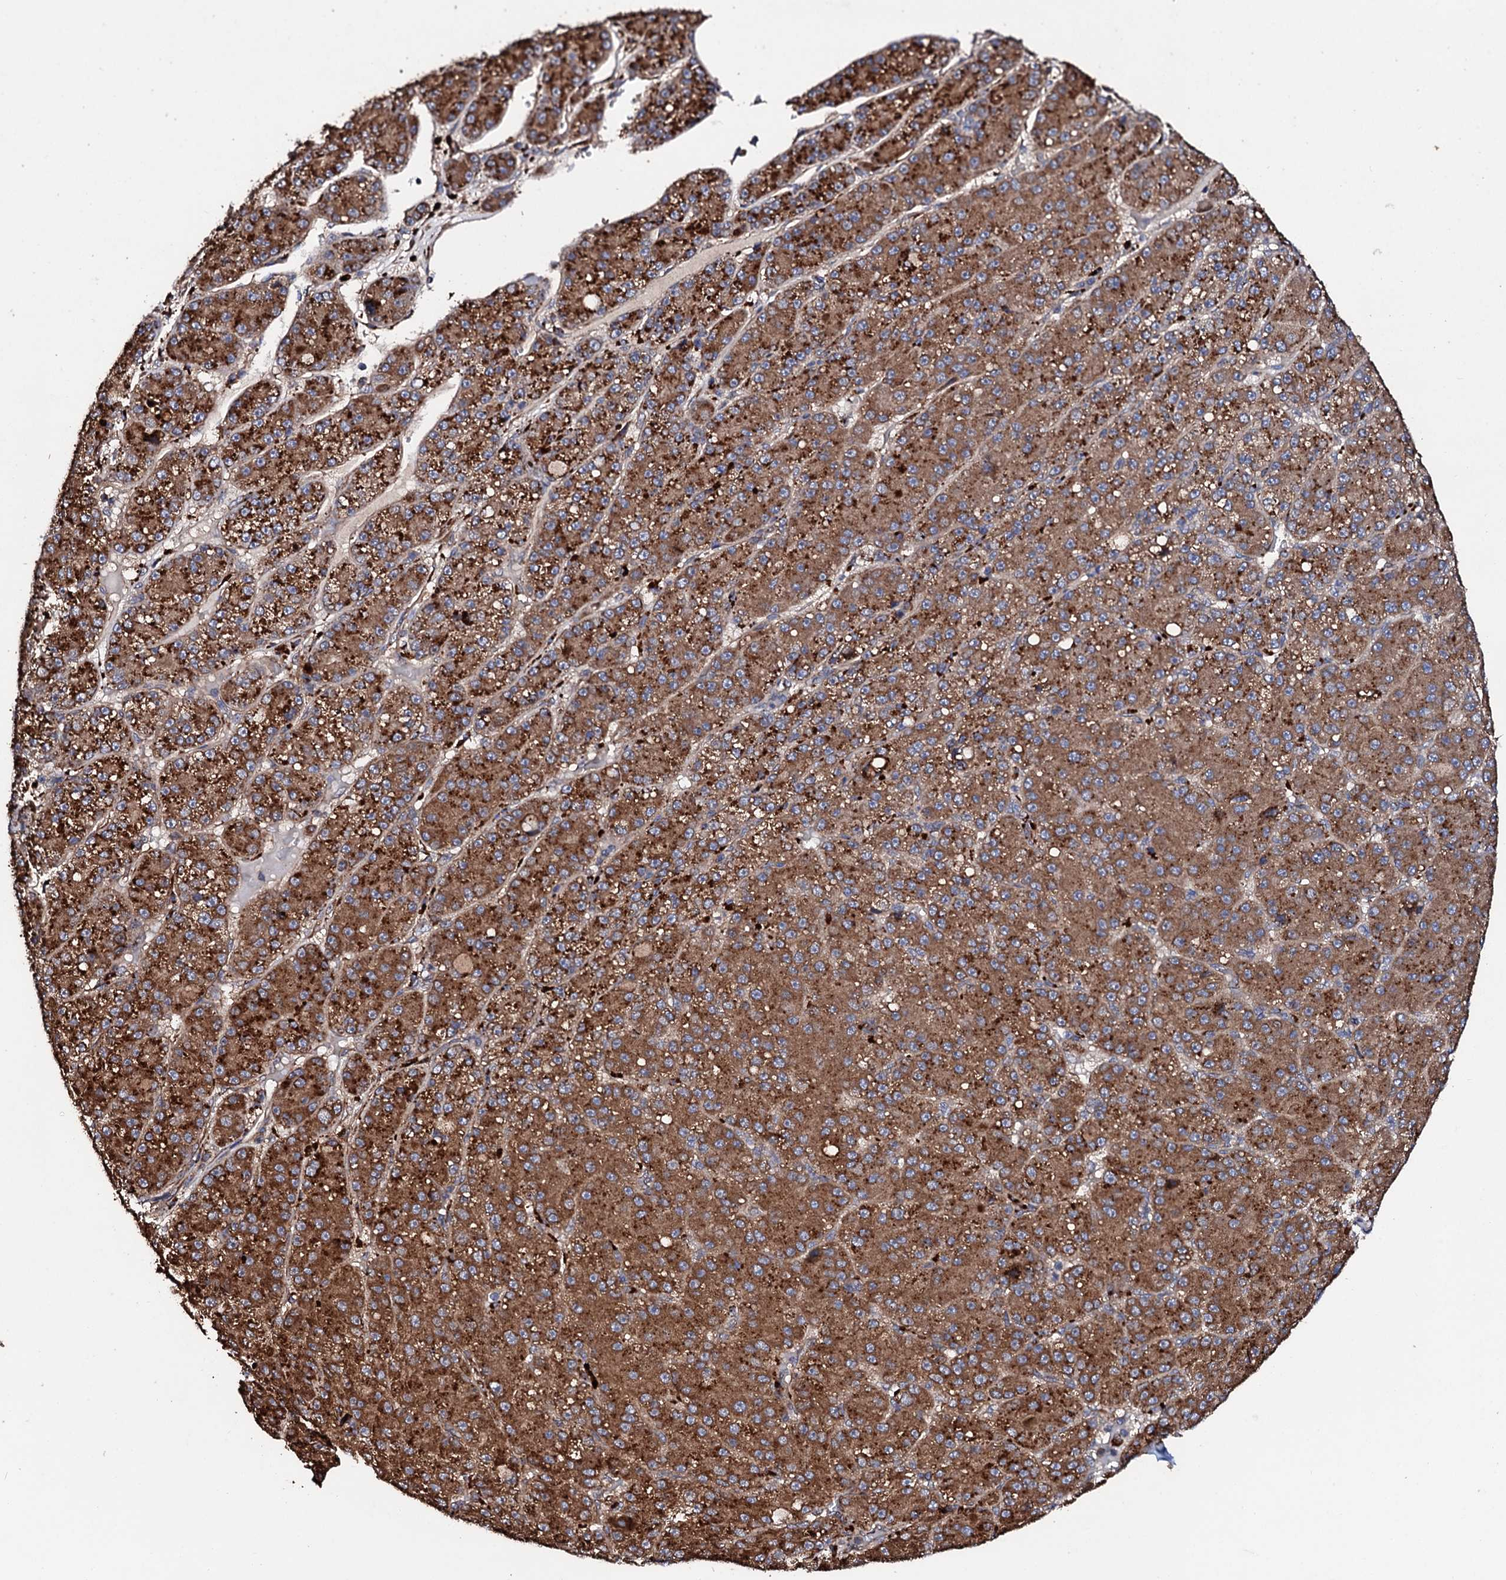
{"staining": {"intensity": "strong", "quantity": ">75%", "location": "cytoplasmic/membranous"}, "tissue": "liver cancer", "cell_type": "Tumor cells", "image_type": "cancer", "snomed": [{"axis": "morphology", "description": "Carcinoma, Hepatocellular, NOS"}, {"axis": "topography", "description": "Liver"}], "caption": "Liver hepatocellular carcinoma tissue reveals strong cytoplasmic/membranous staining in approximately >75% of tumor cells The staining was performed using DAB to visualize the protein expression in brown, while the nuclei were stained in blue with hematoxylin (Magnification: 20x).", "gene": "CKAP5", "patient": {"sex": "male", "age": 67}}